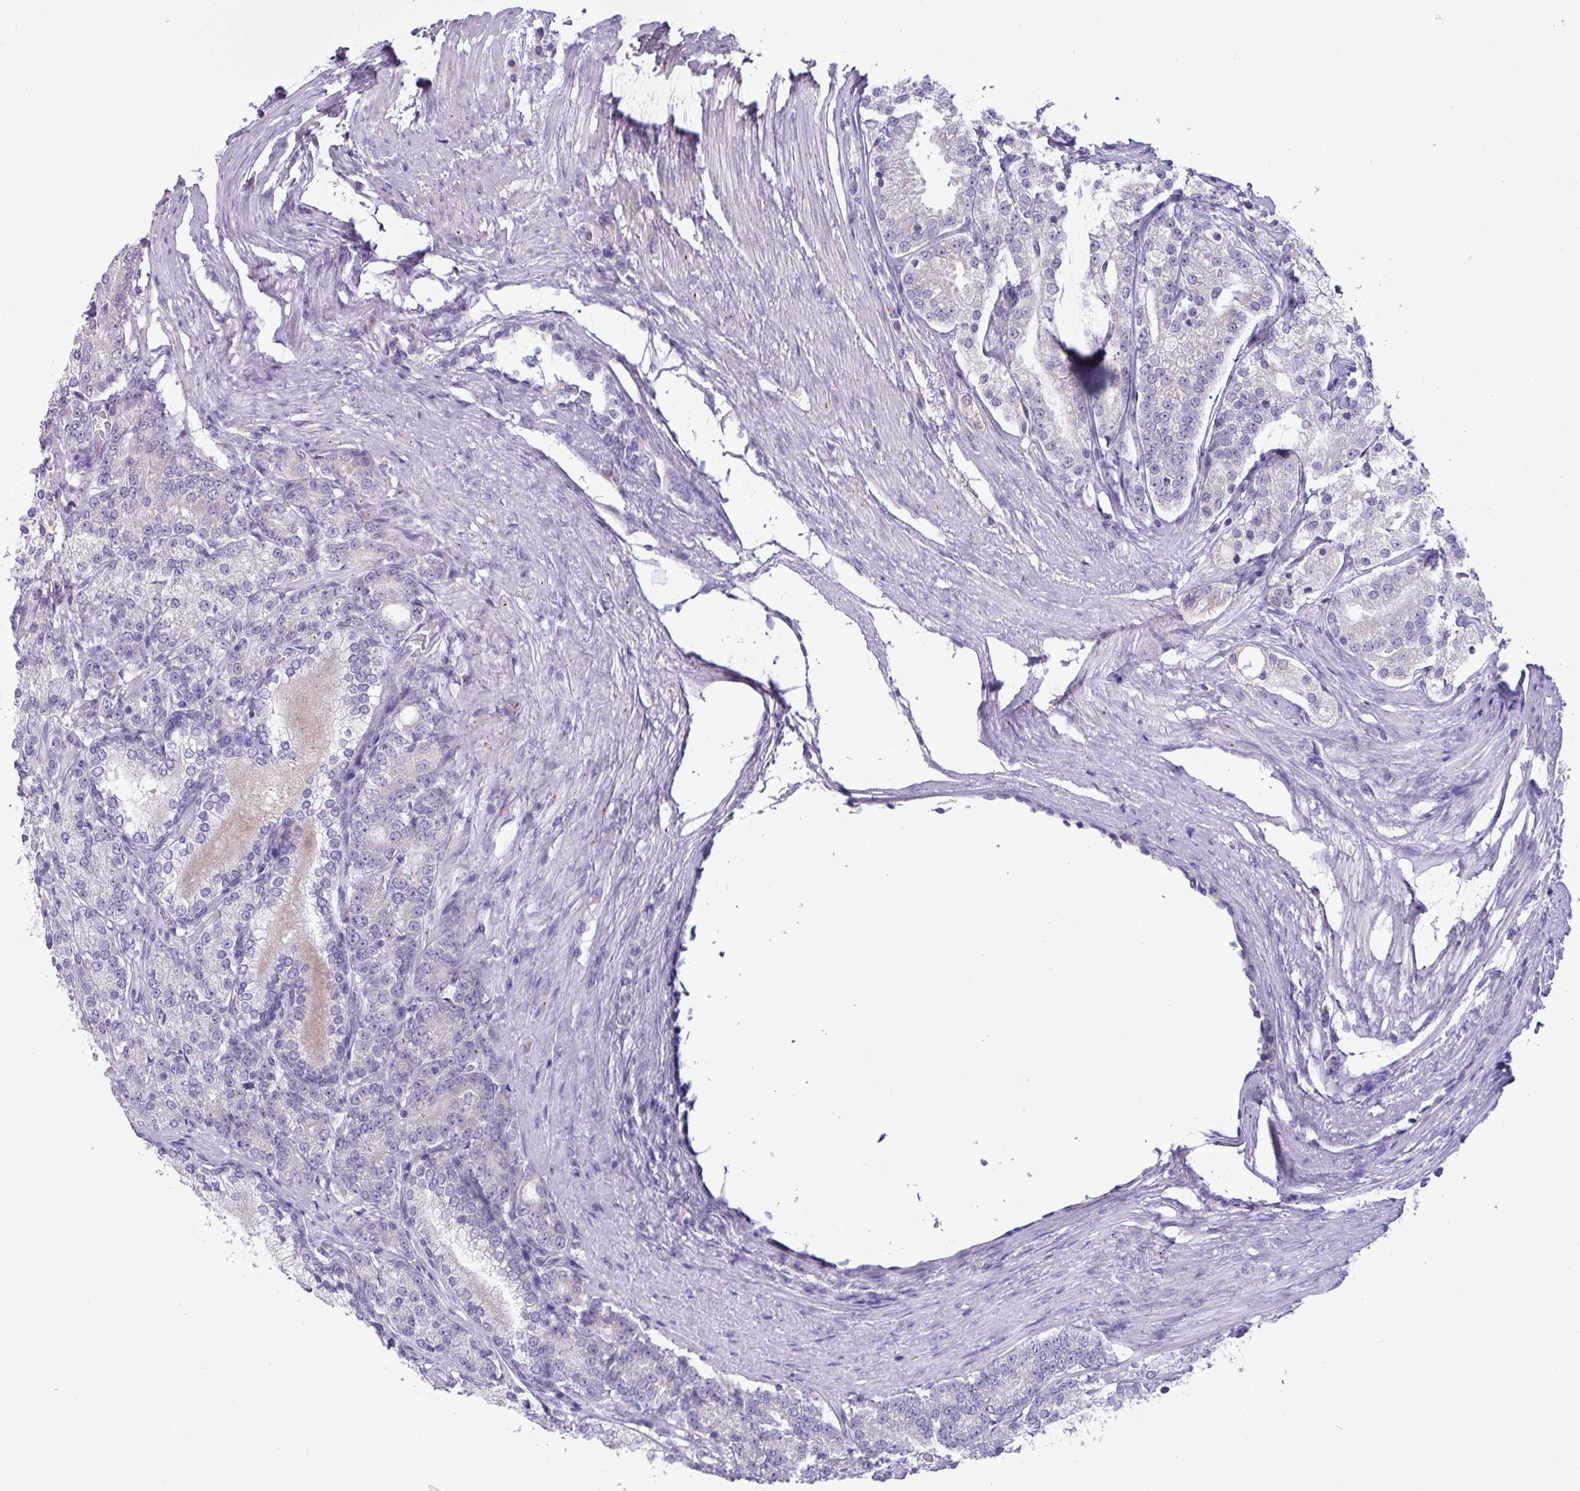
{"staining": {"intensity": "negative", "quantity": "none", "location": "none"}, "tissue": "prostate cancer", "cell_type": "Tumor cells", "image_type": "cancer", "snomed": [{"axis": "morphology", "description": "Adenocarcinoma, High grade"}, {"axis": "topography", "description": "Prostate"}], "caption": "Immunohistochemical staining of human prostate cancer demonstrates no significant positivity in tumor cells.", "gene": "STIMATE", "patient": {"sex": "male", "age": 69}}